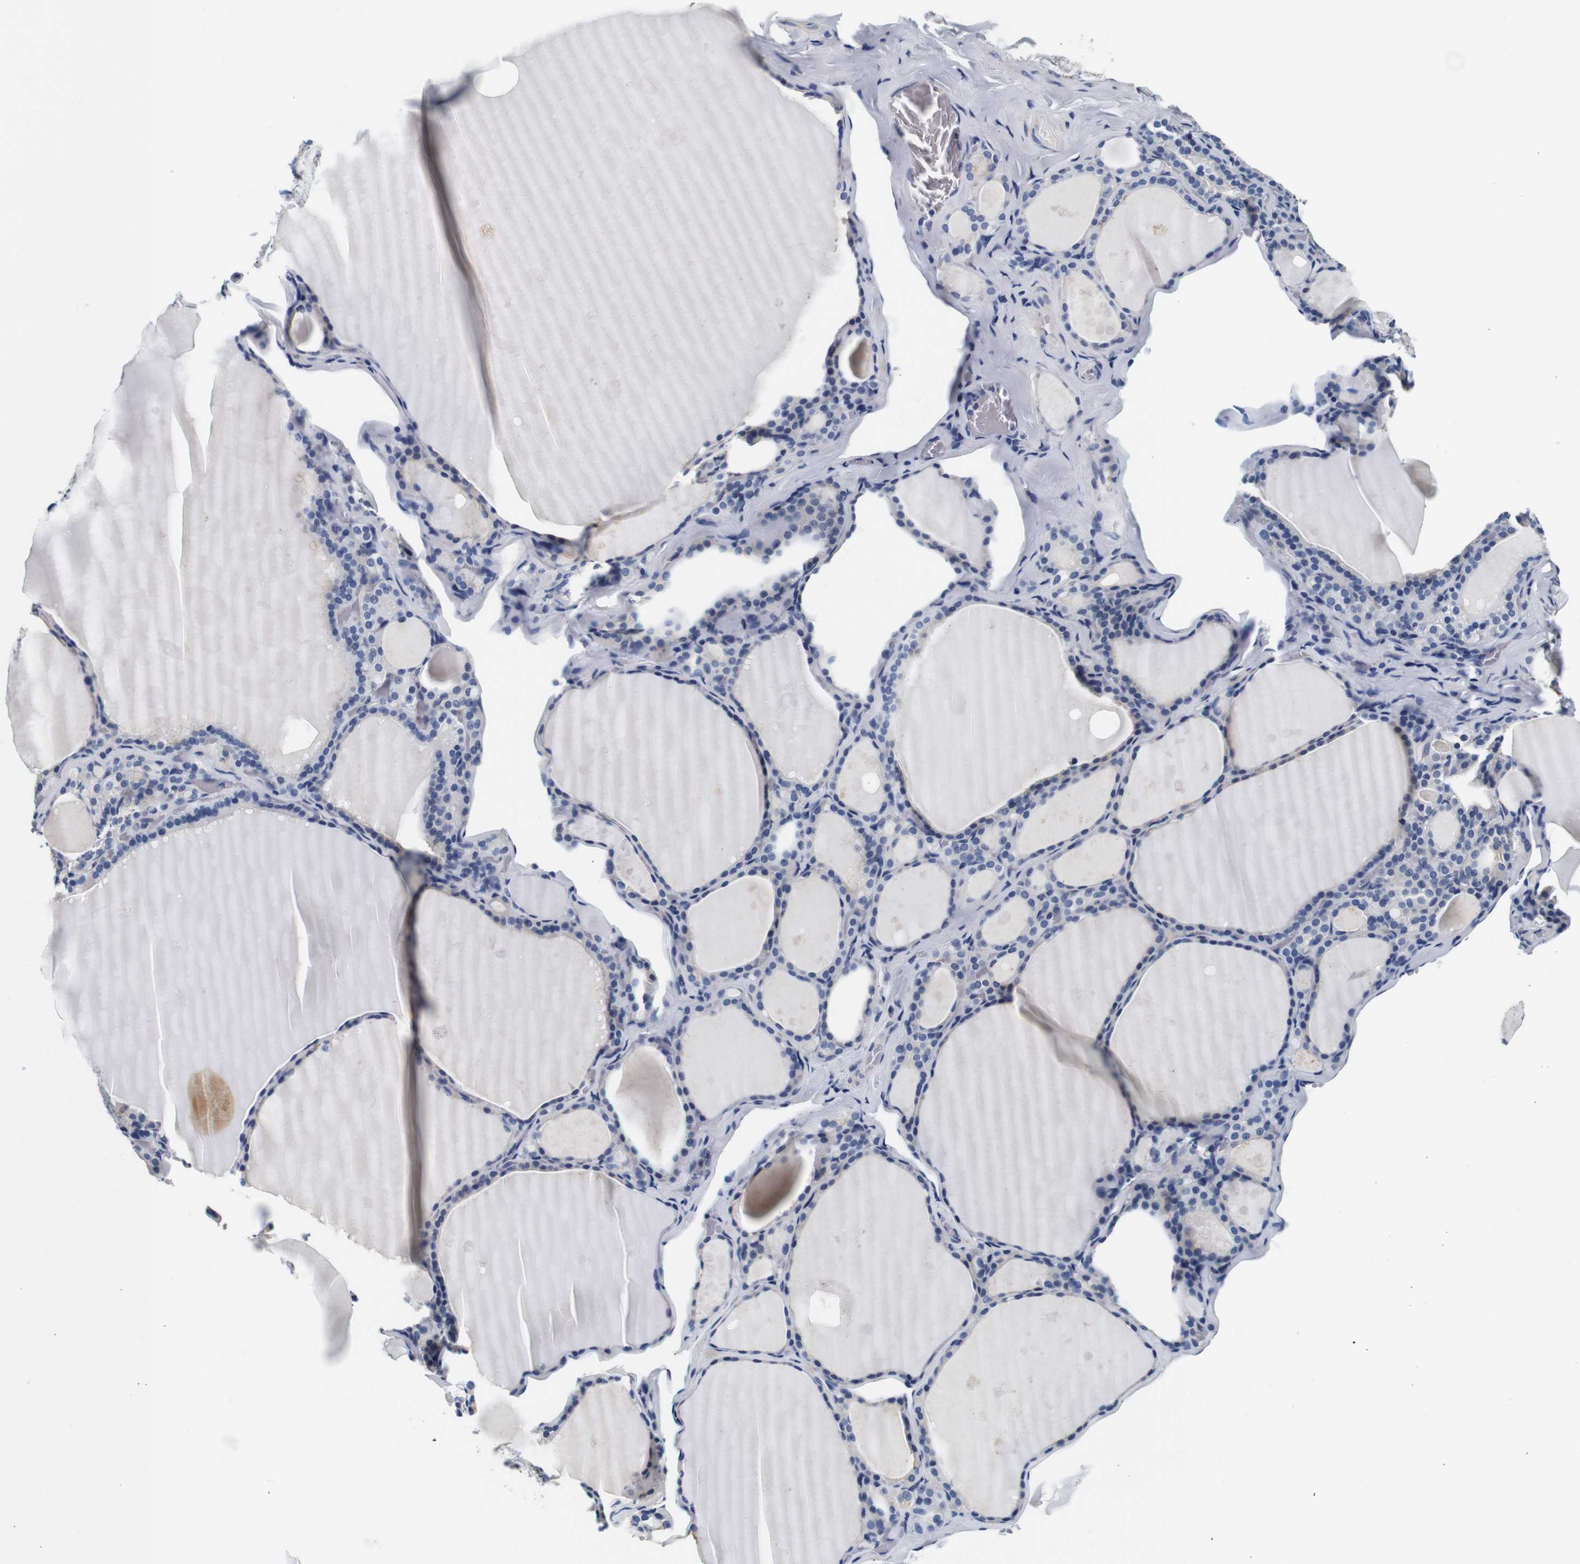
{"staining": {"intensity": "negative", "quantity": "none", "location": "none"}, "tissue": "thyroid gland", "cell_type": "Glandular cells", "image_type": "normal", "snomed": [{"axis": "morphology", "description": "Normal tissue, NOS"}, {"axis": "topography", "description": "Thyroid gland"}], "caption": "The micrograph displays no significant expression in glandular cells of thyroid gland. The staining is performed using DAB (3,3'-diaminobenzidine) brown chromogen with nuclei counter-stained in using hematoxylin.", "gene": "GP1BA", "patient": {"sex": "male", "age": 56}}